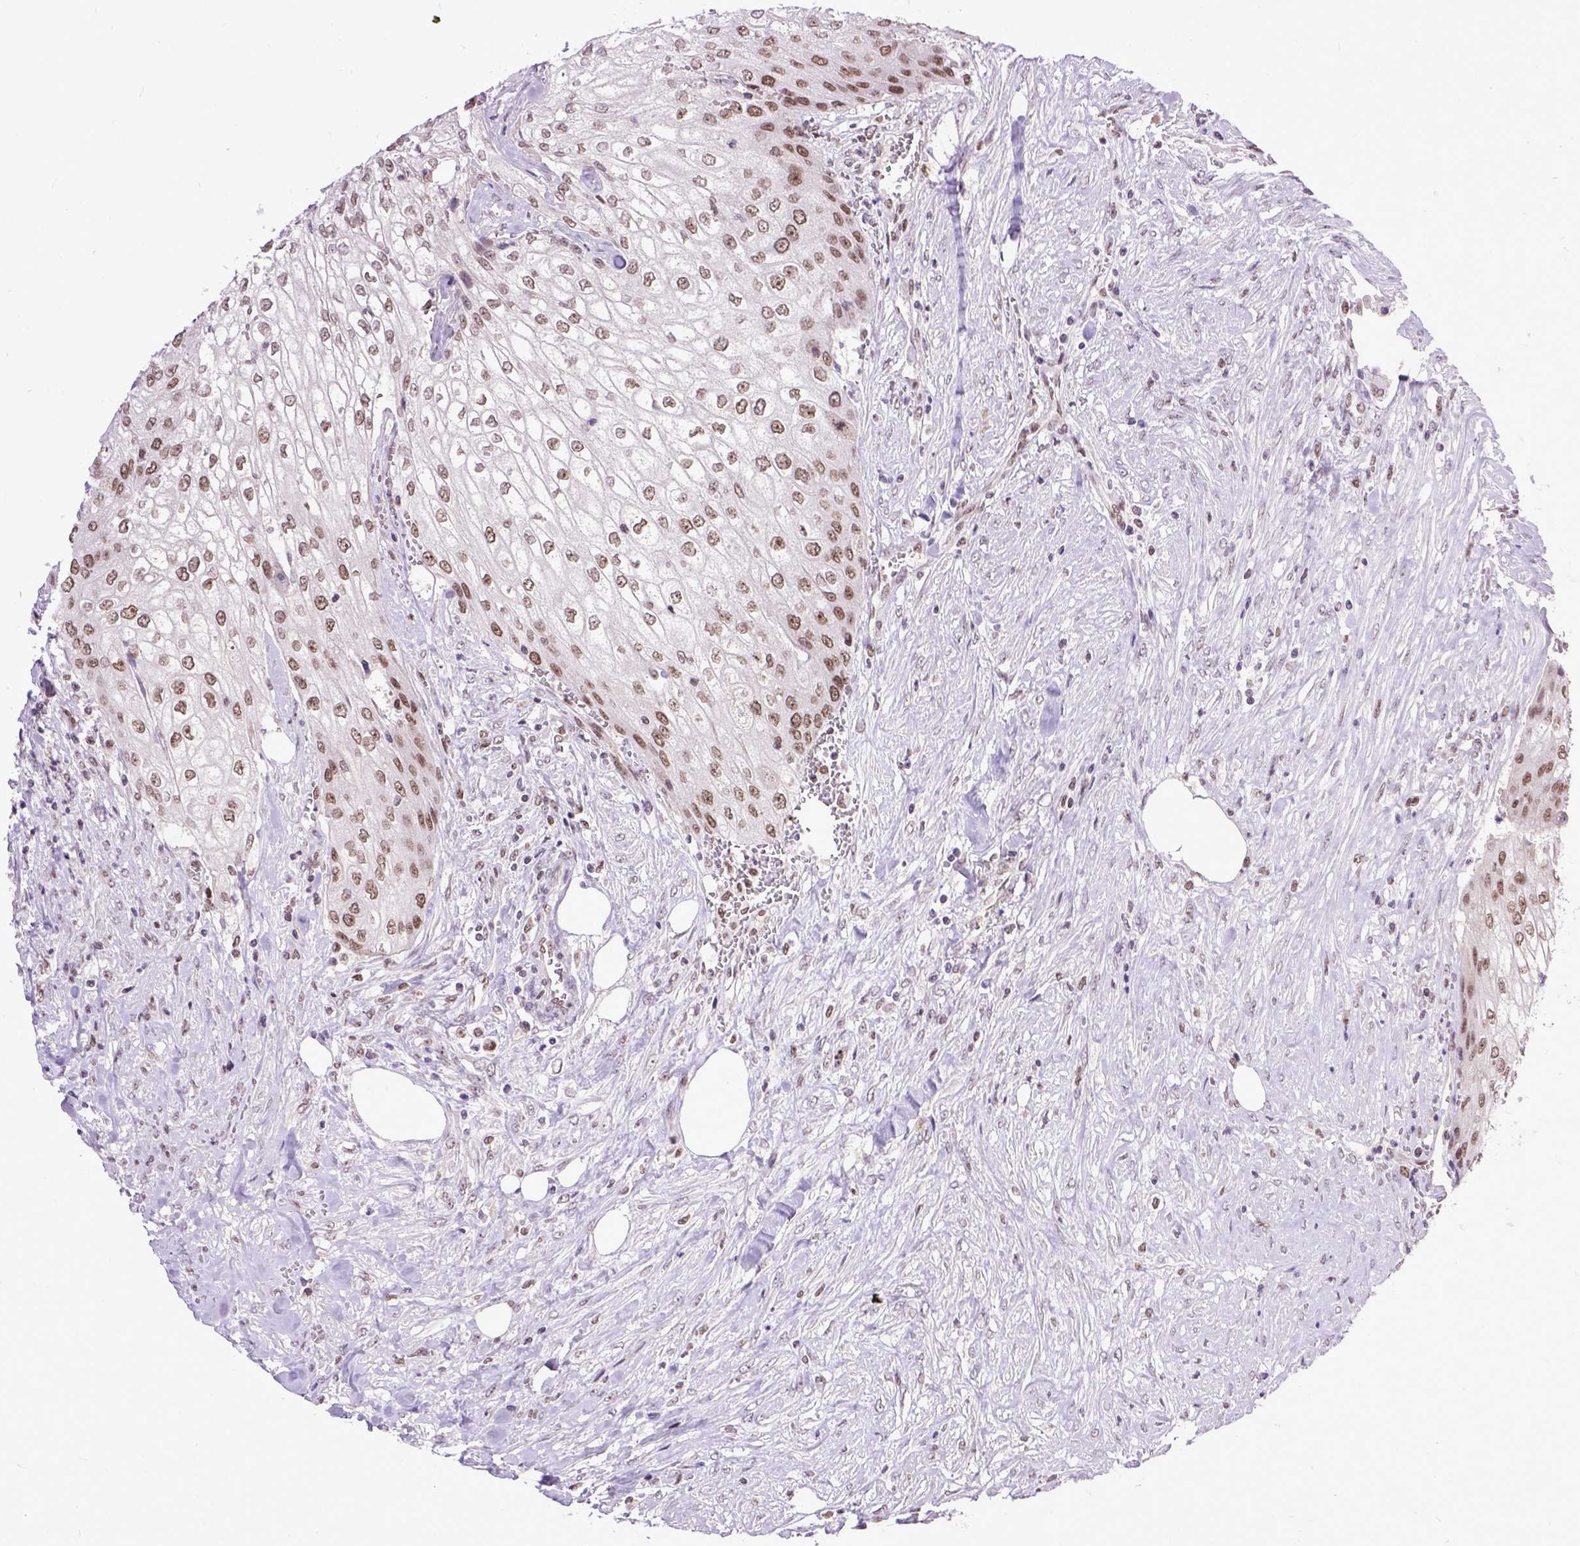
{"staining": {"intensity": "weak", "quantity": ">75%", "location": "nuclear"}, "tissue": "urothelial cancer", "cell_type": "Tumor cells", "image_type": "cancer", "snomed": [{"axis": "morphology", "description": "Urothelial carcinoma, High grade"}, {"axis": "topography", "description": "Urinary bladder"}], "caption": "IHC (DAB) staining of urothelial carcinoma (high-grade) reveals weak nuclear protein expression in approximately >75% of tumor cells. The staining was performed using DAB to visualize the protein expression in brown, while the nuclei were stained in blue with hematoxylin (Magnification: 20x).", "gene": "RCC2", "patient": {"sex": "male", "age": 62}}